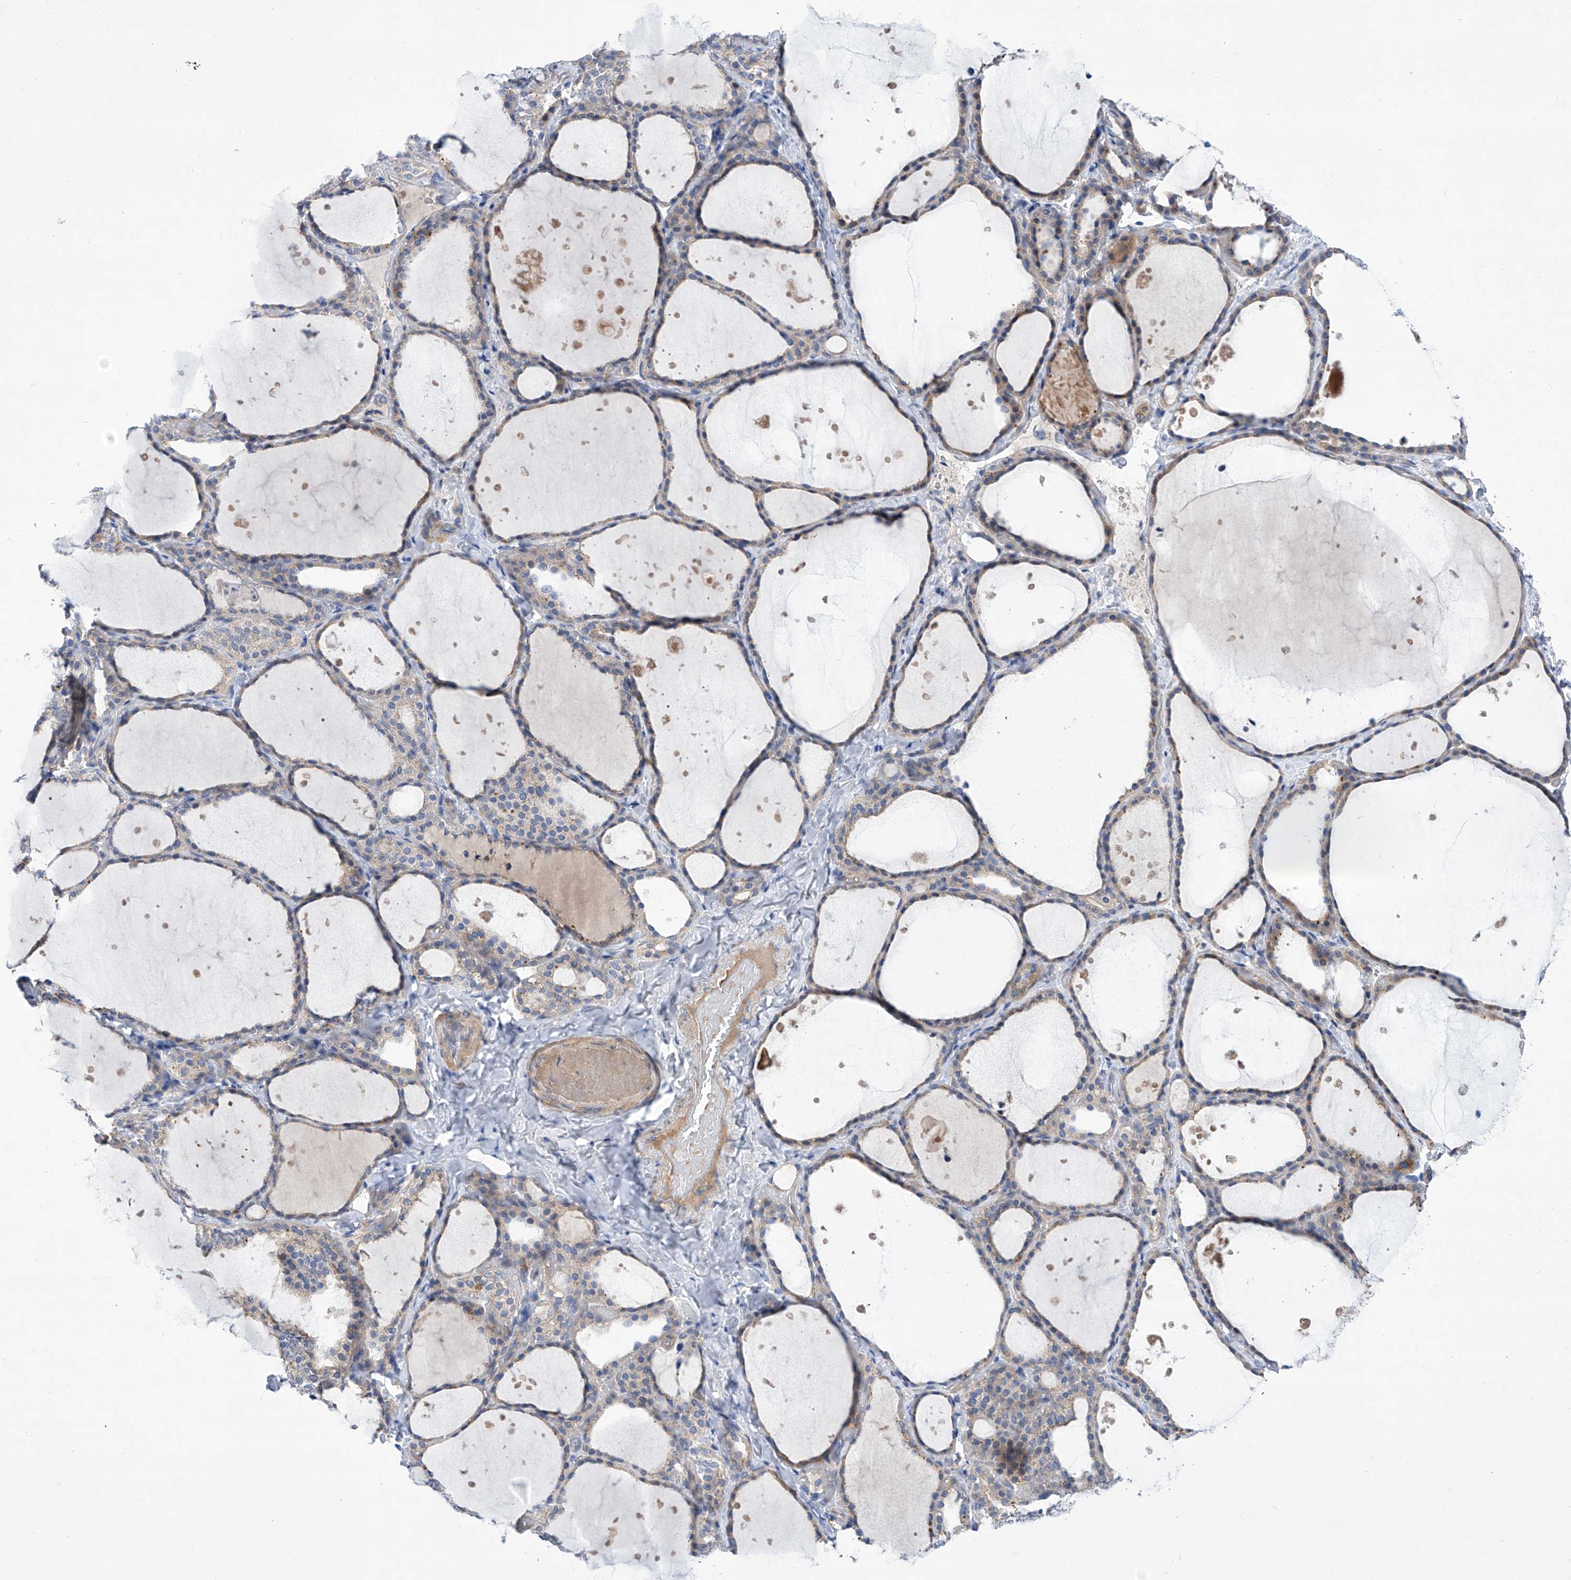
{"staining": {"intensity": "weak", "quantity": "25%-75%", "location": "cytoplasmic/membranous"}, "tissue": "thyroid gland", "cell_type": "Glandular cells", "image_type": "normal", "snomed": [{"axis": "morphology", "description": "Normal tissue, NOS"}, {"axis": "topography", "description": "Thyroid gland"}], "caption": "A brown stain shows weak cytoplasmic/membranous positivity of a protein in glandular cells of benign human thyroid gland.", "gene": "SRBD1", "patient": {"sex": "female", "age": 44}}